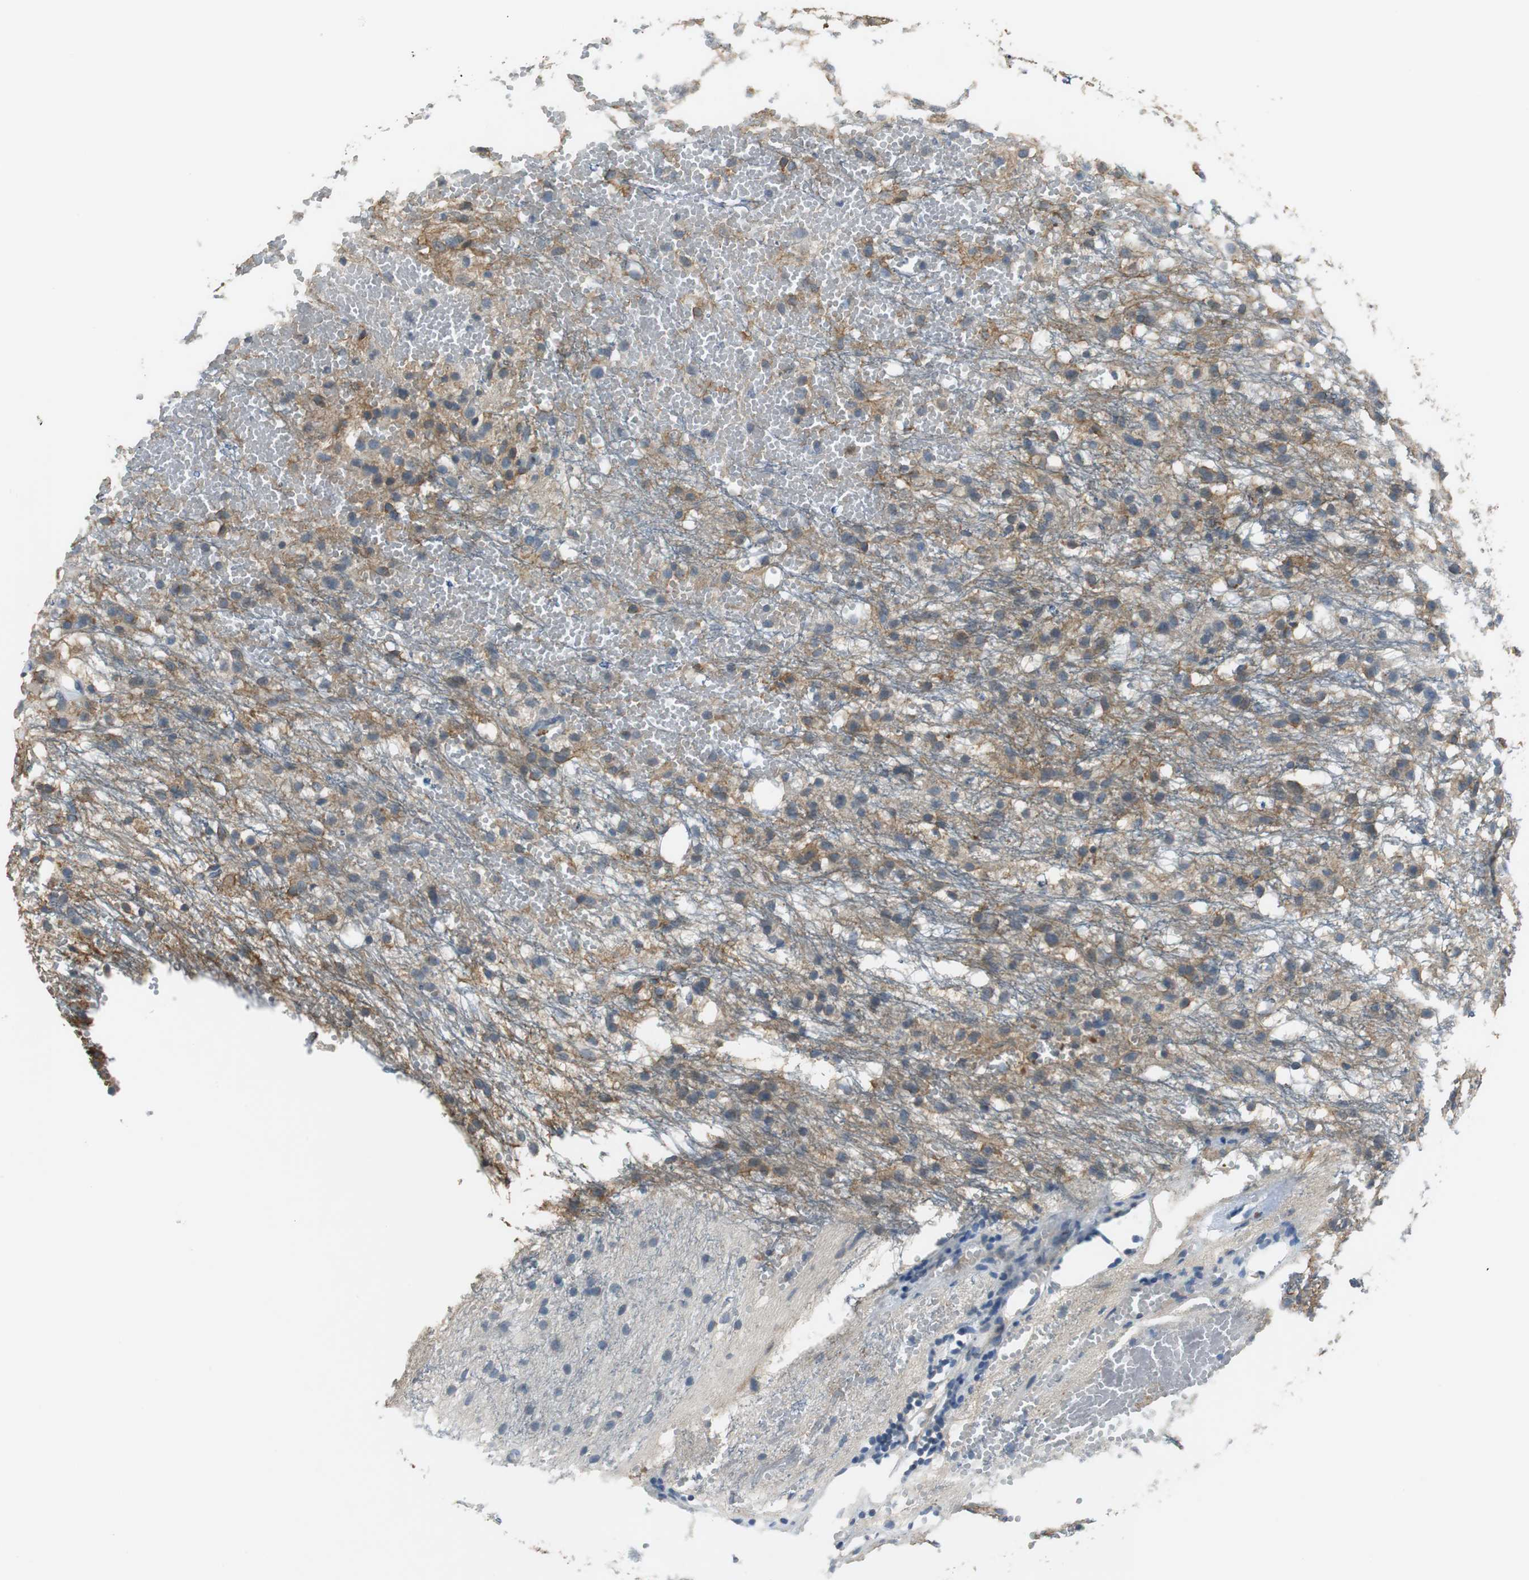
{"staining": {"intensity": "negative", "quantity": "none", "location": "none"}, "tissue": "glioma", "cell_type": "Tumor cells", "image_type": "cancer", "snomed": [{"axis": "morphology", "description": "Glioma, malignant, High grade"}, {"axis": "topography", "description": "Brain"}], "caption": "IHC histopathology image of neoplastic tissue: malignant high-grade glioma stained with DAB displays no significant protein staining in tumor cells. (DAB (3,3'-diaminobenzidine) immunohistochemistry, high magnification).", "gene": "MTIF2", "patient": {"sex": "female", "age": 59}}